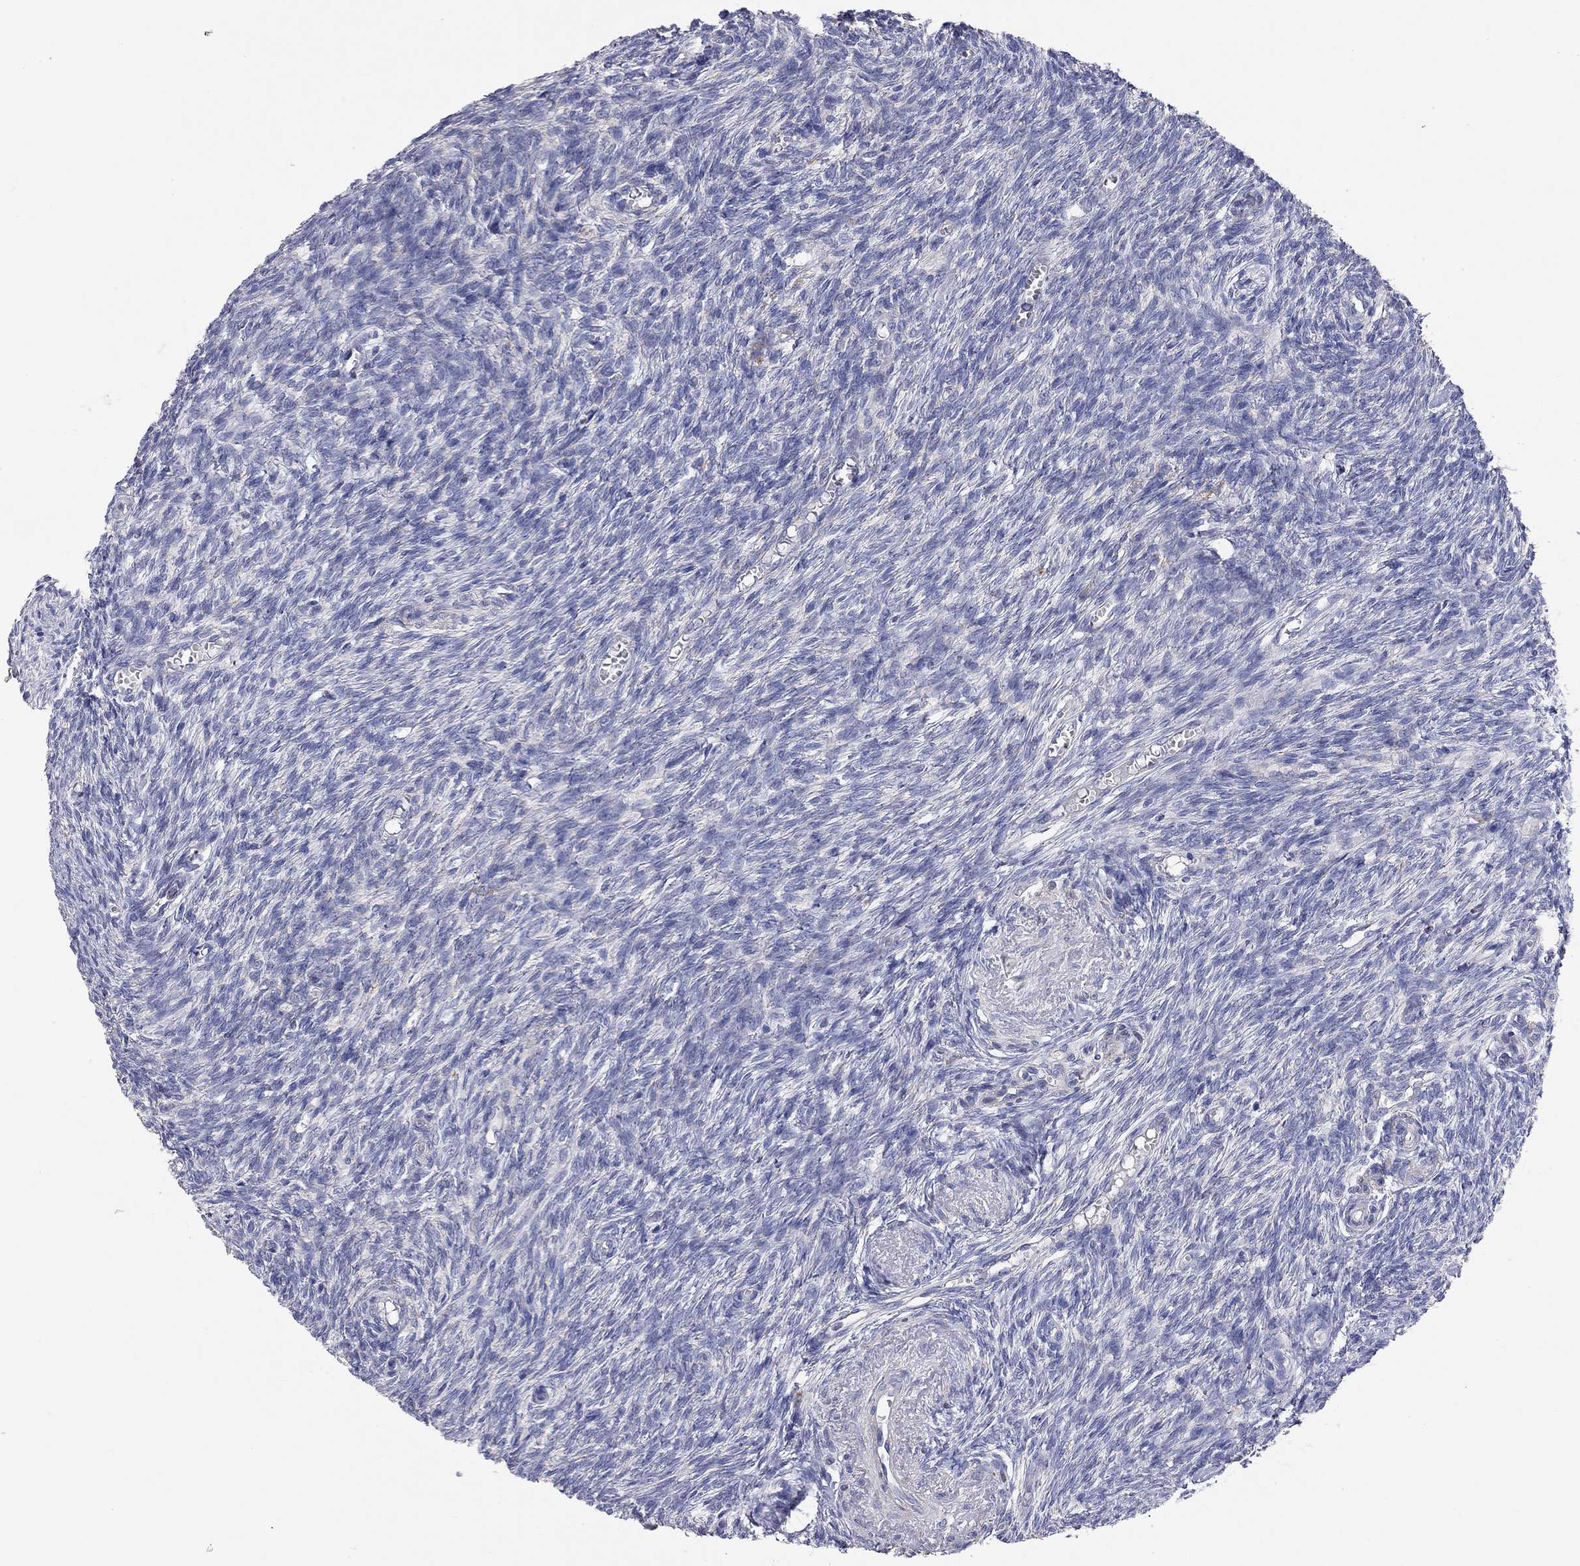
{"staining": {"intensity": "negative", "quantity": "none", "location": "none"}, "tissue": "ovary", "cell_type": "Follicle cells", "image_type": "normal", "snomed": [{"axis": "morphology", "description": "Normal tissue, NOS"}, {"axis": "topography", "description": "Ovary"}], "caption": "Immunohistochemistry of benign ovary demonstrates no positivity in follicle cells.", "gene": "RCAN1", "patient": {"sex": "female", "age": 43}}